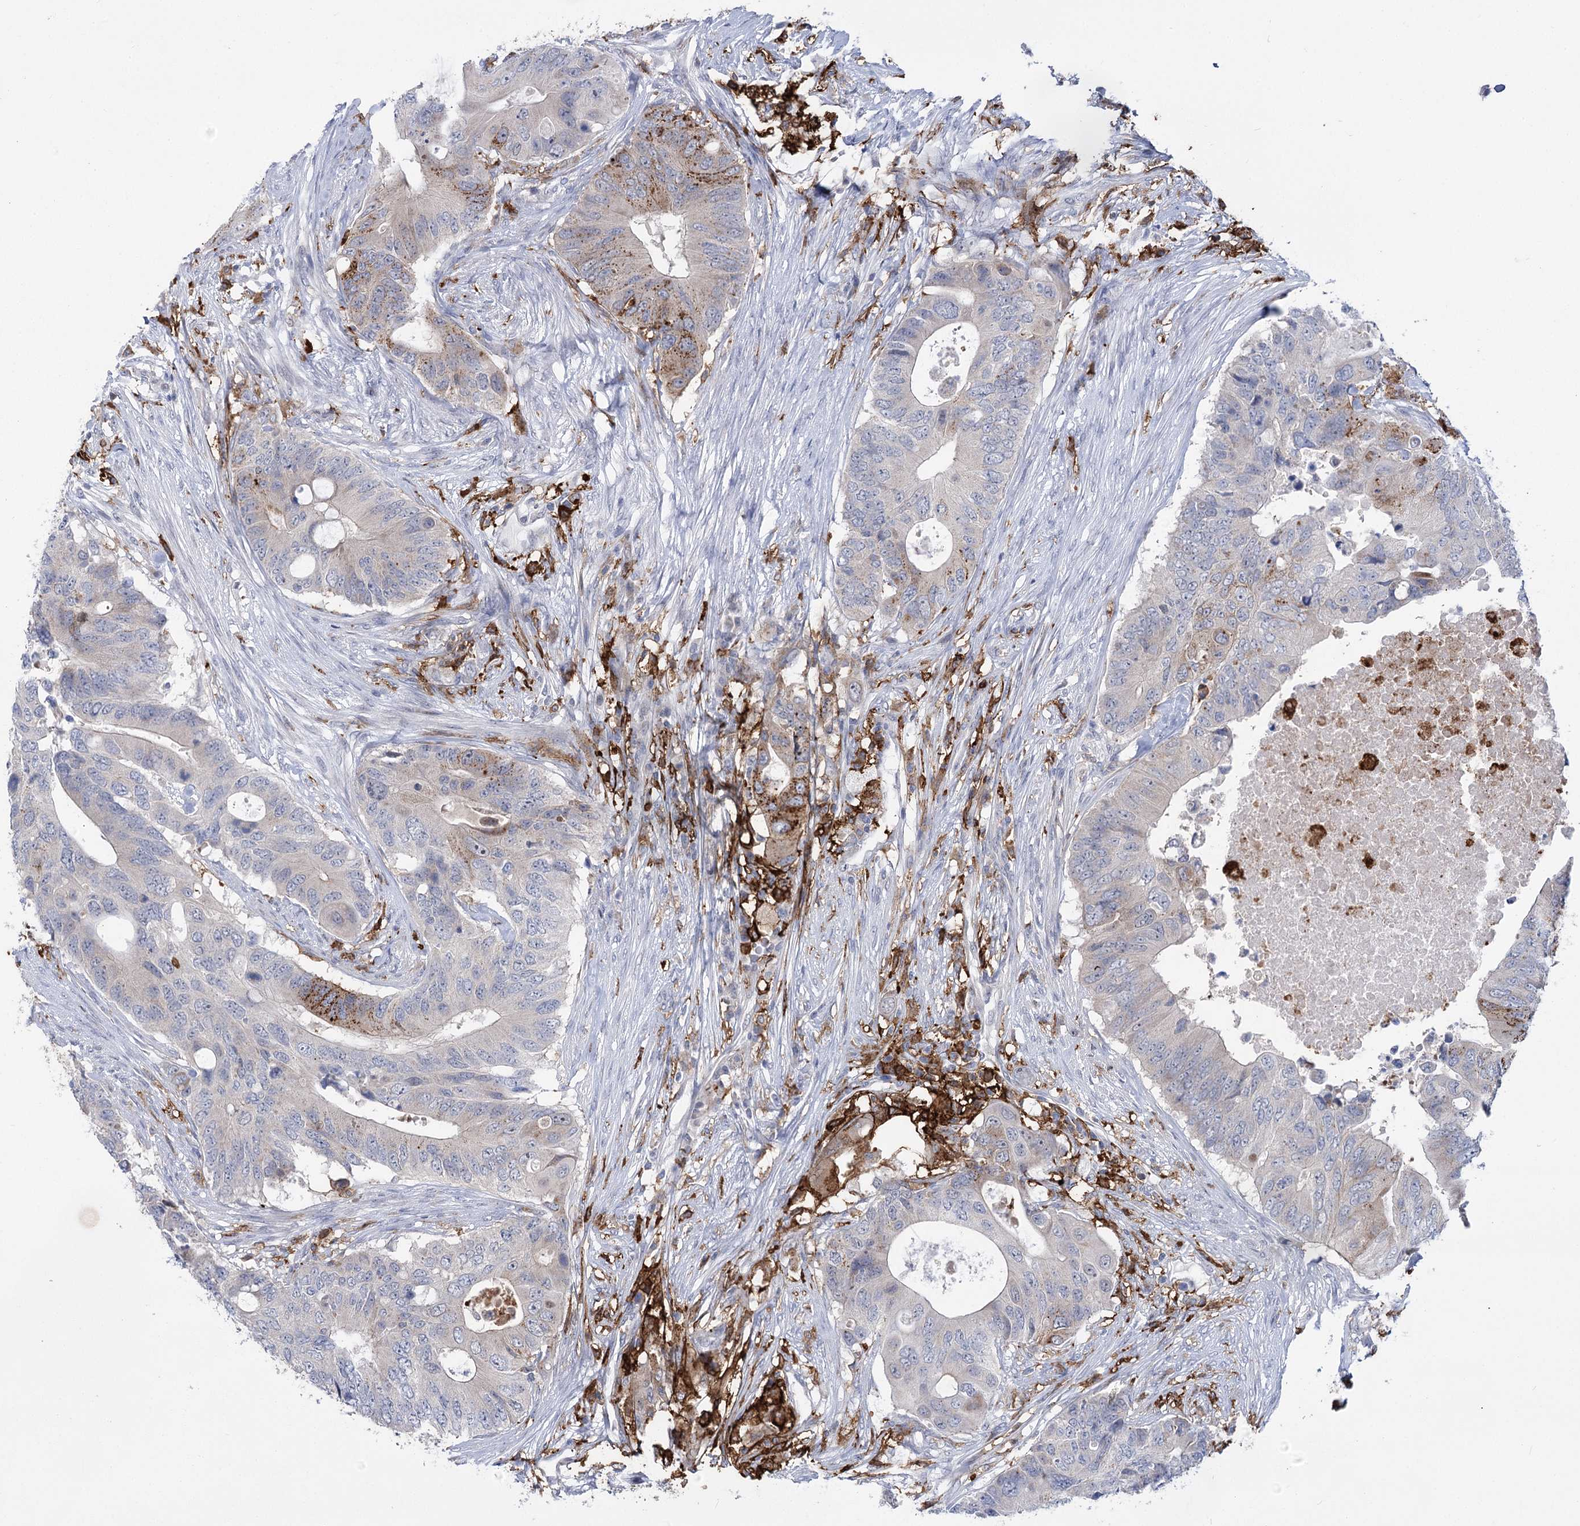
{"staining": {"intensity": "moderate", "quantity": "<25%", "location": "cytoplasmic/membranous"}, "tissue": "colorectal cancer", "cell_type": "Tumor cells", "image_type": "cancer", "snomed": [{"axis": "morphology", "description": "Adenocarcinoma, NOS"}, {"axis": "topography", "description": "Colon"}], "caption": "Moderate cytoplasmic/membranous protein positivity is present in approximately <25% of tumor cells in adenocarcinoma (colorectal). The staining is performed using DAB brown chromogen to label protein expression. The nuclei are counter-stained blue using hematoxylin.", "gene": "PIWIL4", "patient": {"sex": "male", "age": 71}}